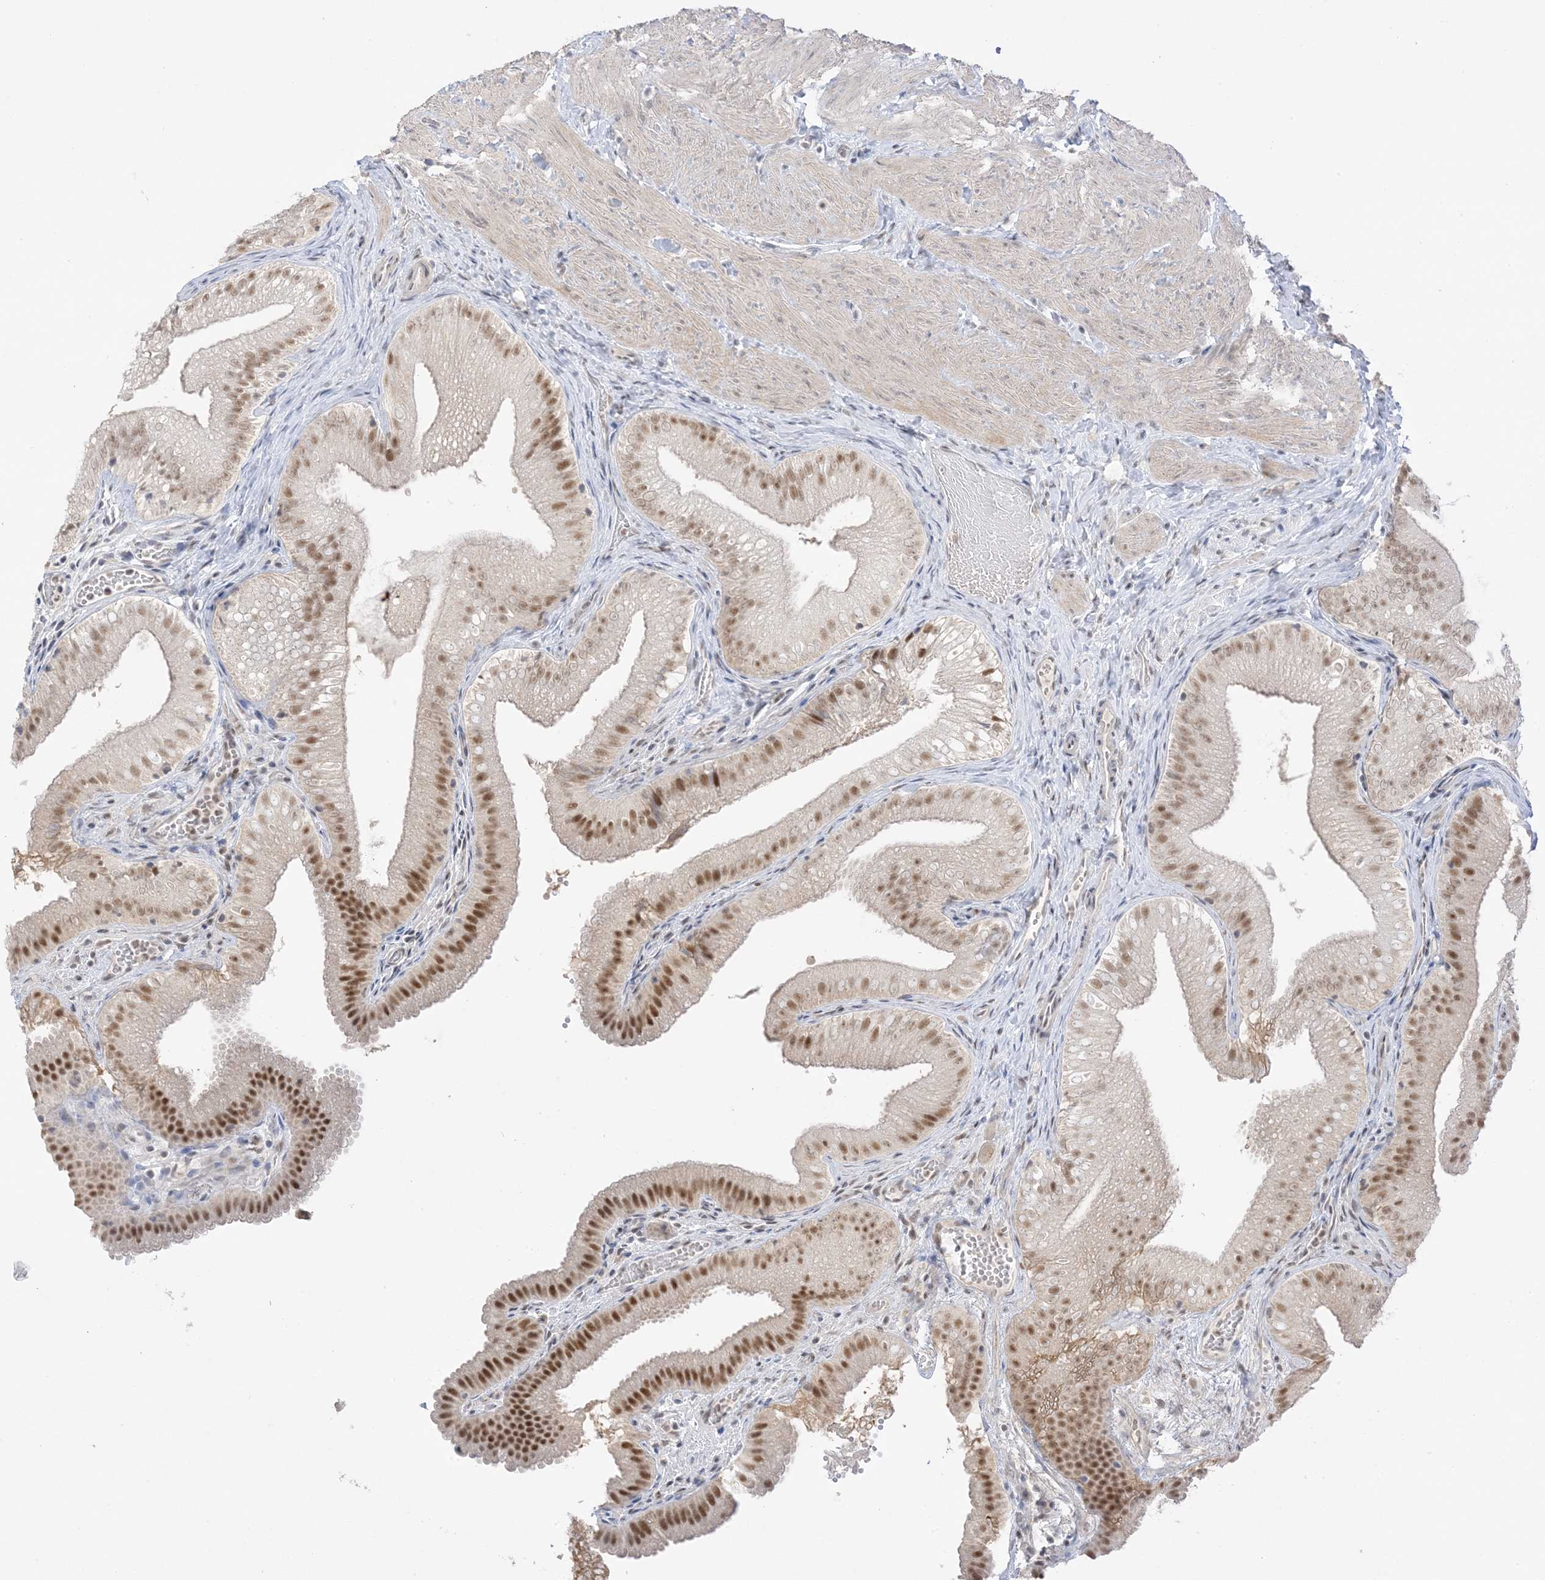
{"staining": {"intensity": "strong", "quantity": "25%-75%", "location": "nuclear"}, "tissue": "gallbladder", "cell_type": "Glandular cells", "image_type": "normal", "snomed": [{"axis": "morphology", "description": "Normal tissue, NOS"}, {"axis": "topography", "description": "Gallbladder"}], "caption": "Strong nuclear protein positivity is present in about 25%-75% of glandular cells in gallbladder.", "gene": "MSL3", "patient": {"sex": "female", "age": 30}}